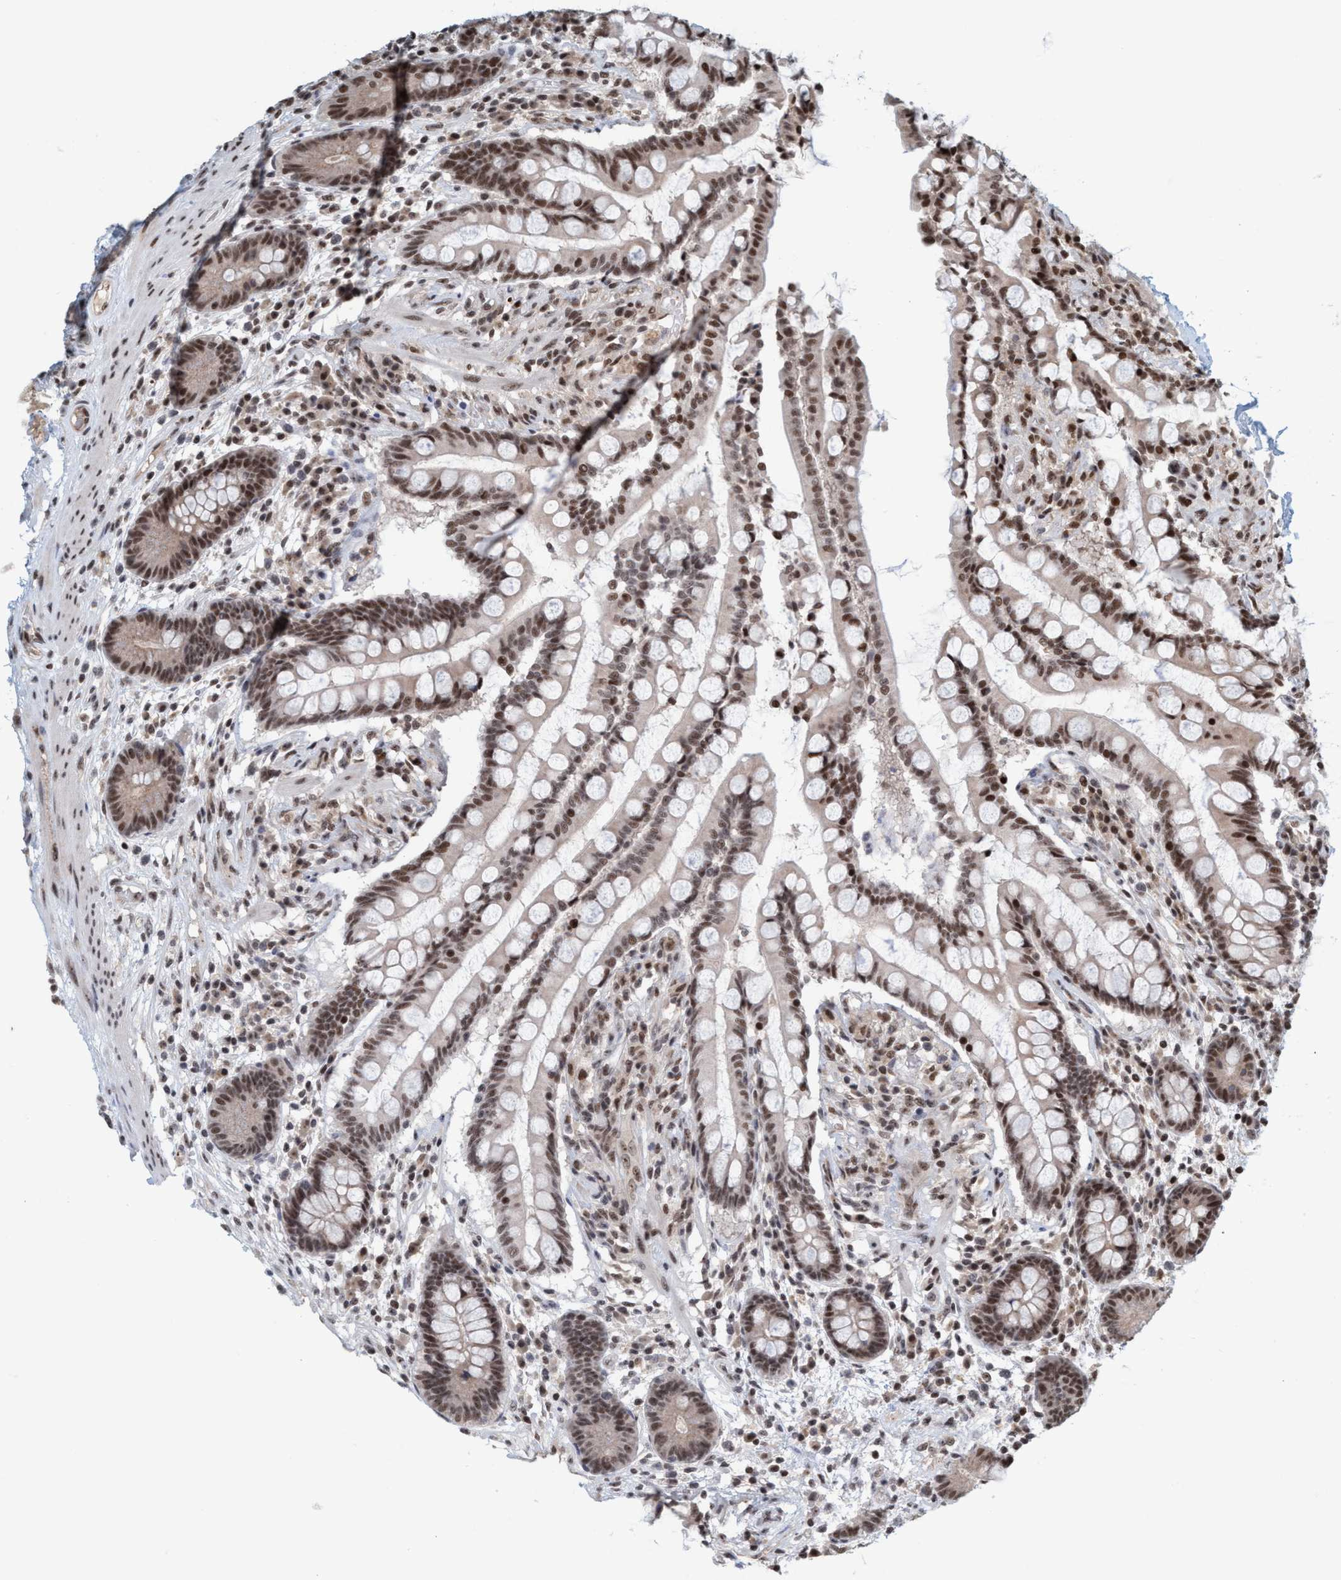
{"staining": {"intensity": "moderate", "quantity": ">75%", "location": "nuclear"}, "tissue": "colon", "cell_type": "Endothelial cells", "image_type": "normal", "snomed": [{"axis": "morphology", "description": "Normal tissue, NOS"}, {"axis": "topography", "description": "Colon"}], "caption": "Endothelial cells reveal medium levels of moderate nuclear expression in about >75% of cells in benign colon. (Brightfield microscopy of DAB IHC at high magnification).", "gene": "SMCR8", "patient": {"sex": "male", "age": 73}}